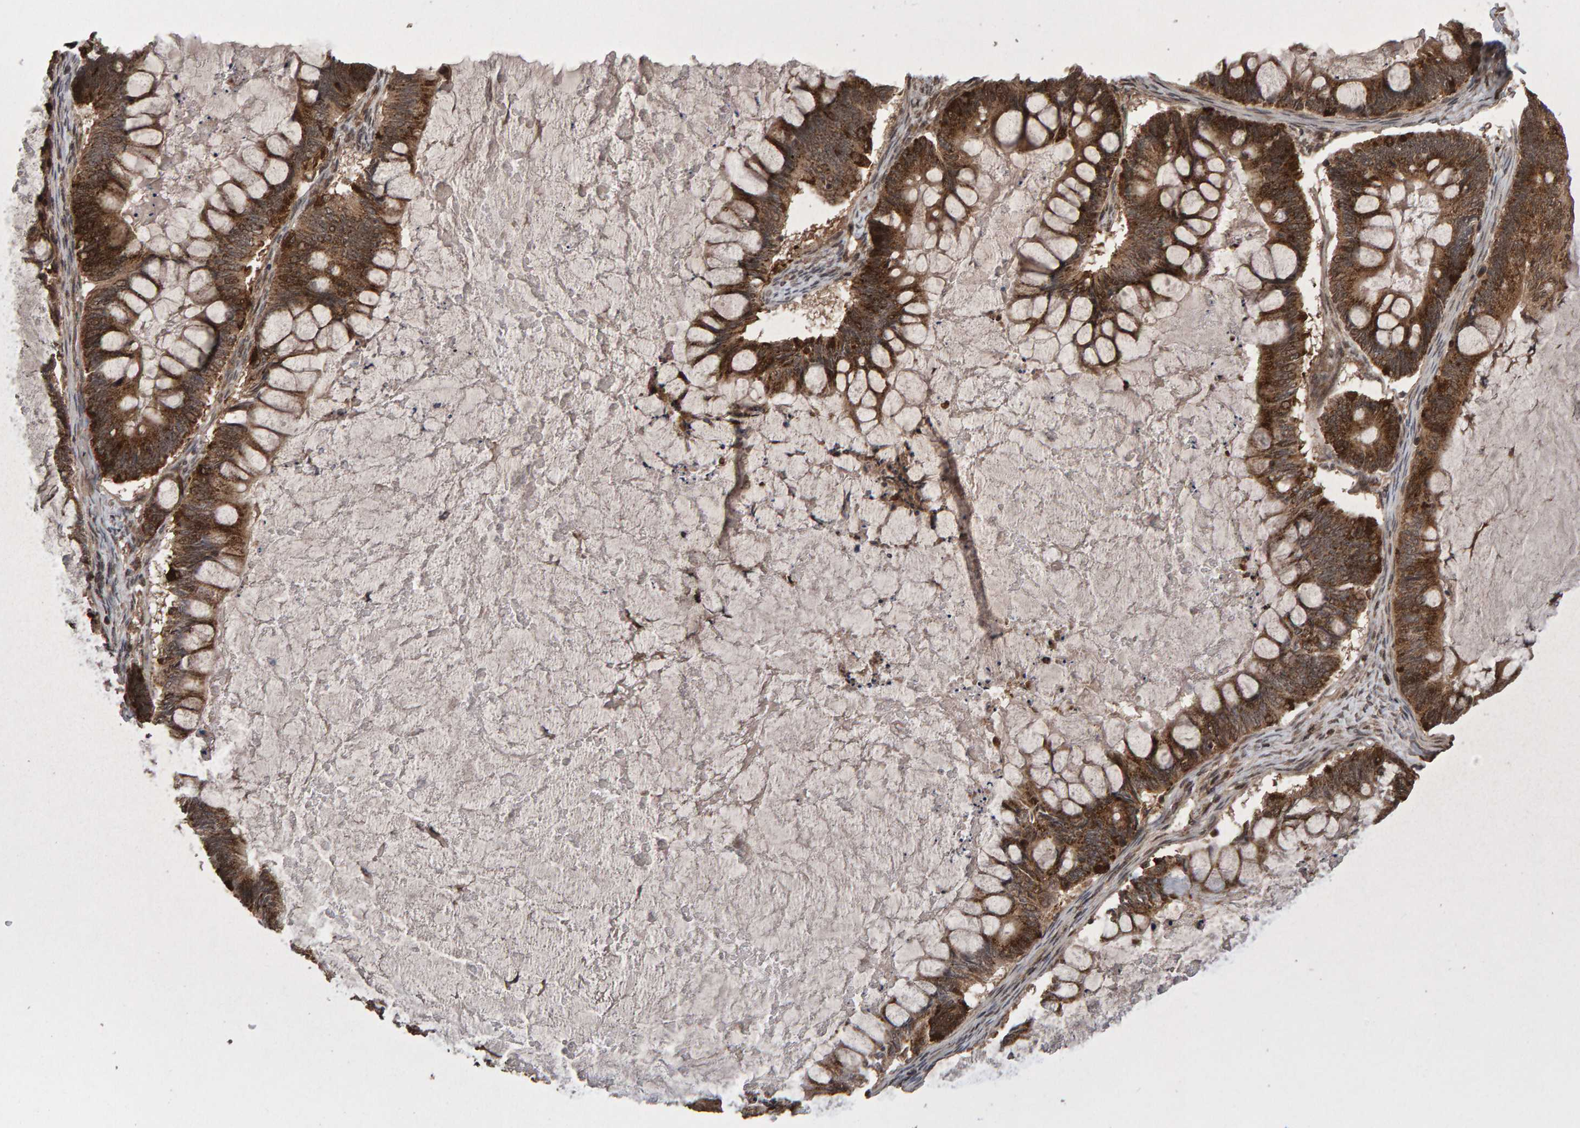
{"staining": {"intensity": "moderate", "quantity": ">75%", "location": "cytoplasmic/membranous"}, "tissue": "ovarian cancer", "cell_type": "Tumor cells", "image_type": "cancer", "snomed": [{"axis": "morphology", "description": "Cystadenocarcinoma, mucinous, NOS"}, {"axis": "topography", "description": "Ovary"}], "caption": "Immunohistochemical staining of ovarian cancer (mucinous cystadenocarcinoma) shows medium levels of moderate cytoplasmic/membranous expression in approximately >75% of tumor cells.", "gene": "PECR", "patient": {"sex": "female", "age": 61}}